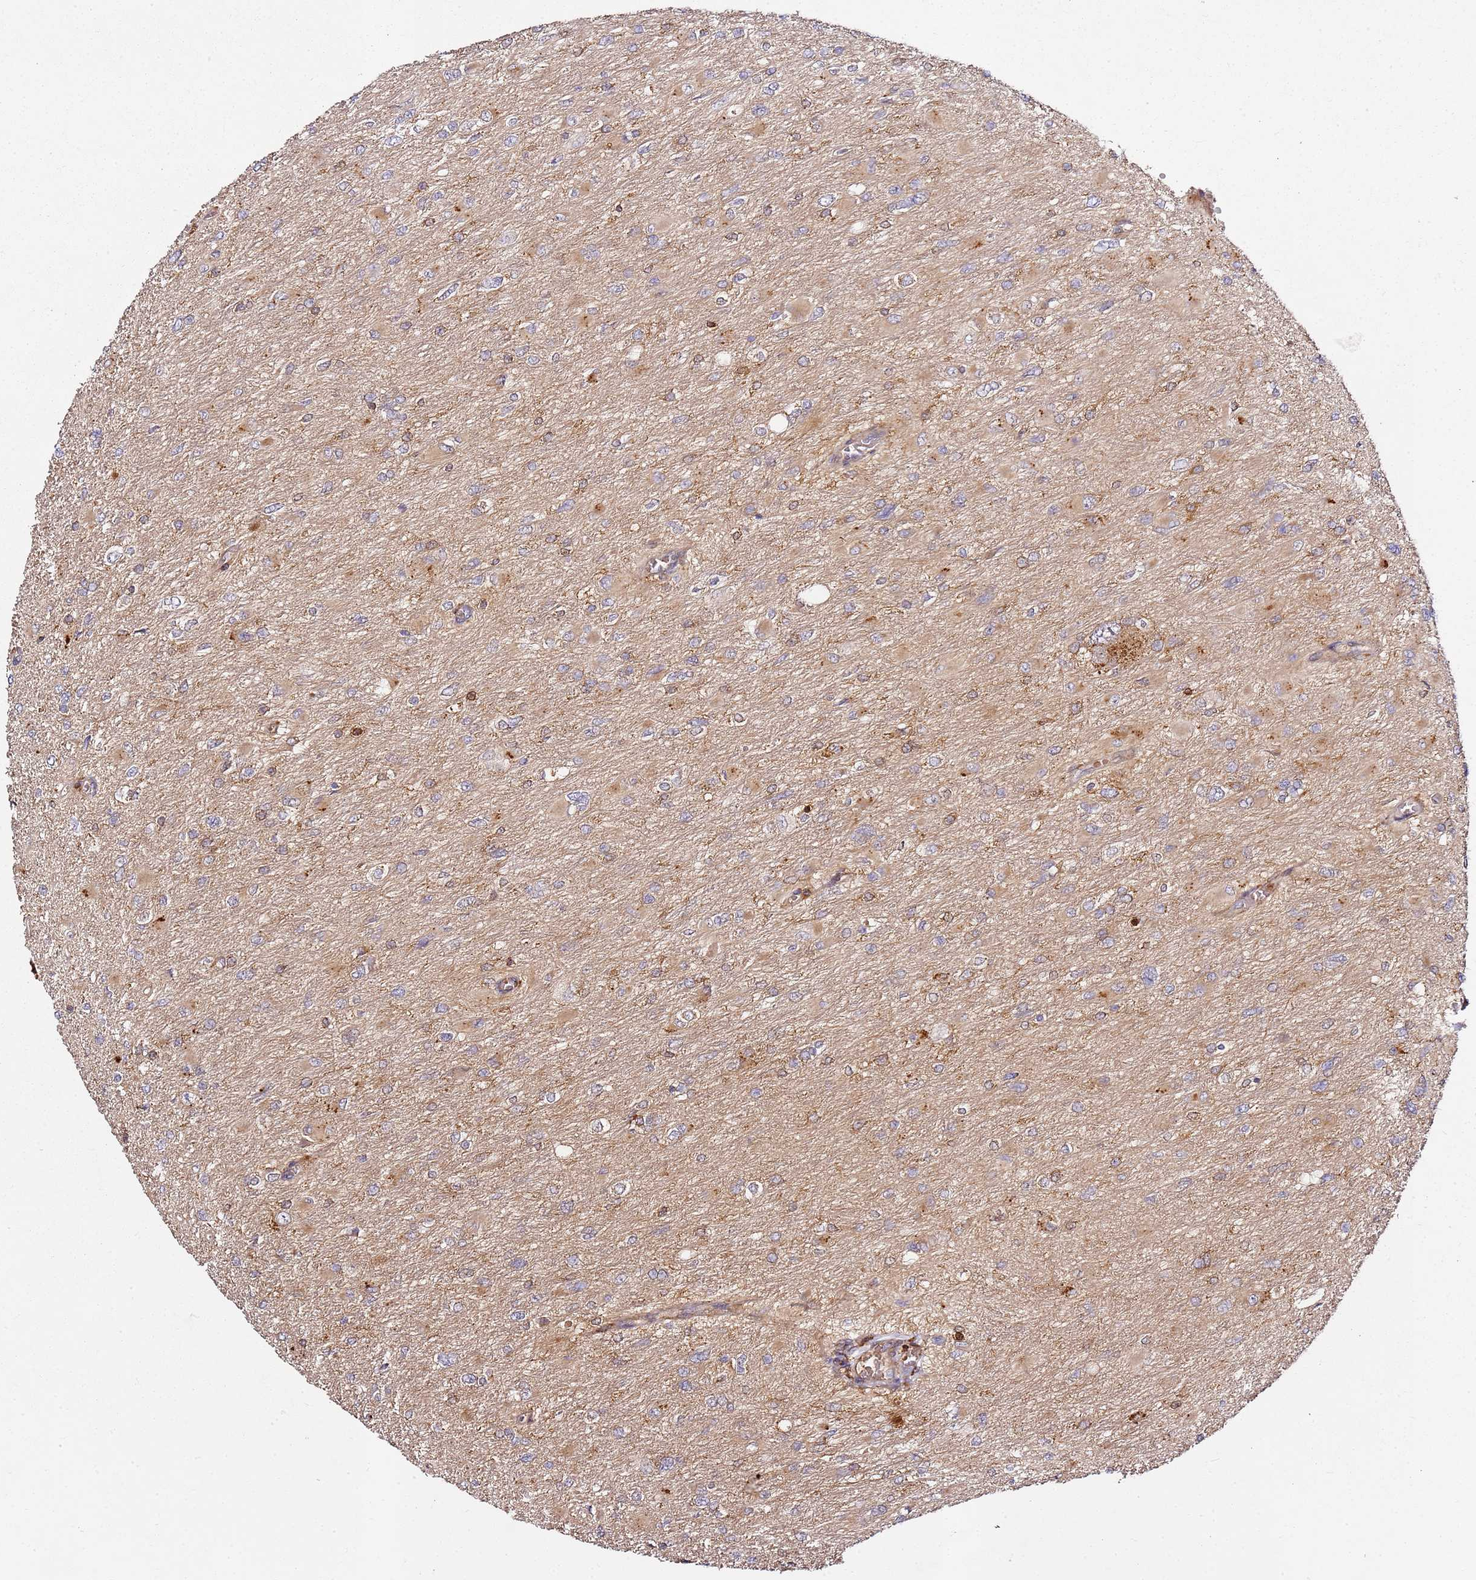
{"staining": {"intensity": "weak", "quantity": "<25%", "location": "cytoplasmic/membranous"}, "tissue": "glioma", "cell_type": "Tumor cells", "image_type": "cancer", "snomed": [{"axis": "morphology", "description": "Glioma, malignant, High grade"}, {"axis": "topography", "description": "Cerebral cortex"}], "caption": "Micrograph shows no significant protein positivity in tumor cells of glioma. (DAB immunohistochemistry, high magnification).", "gene": "PRMT7", "patient": {"sex": "female", "age": 36}}